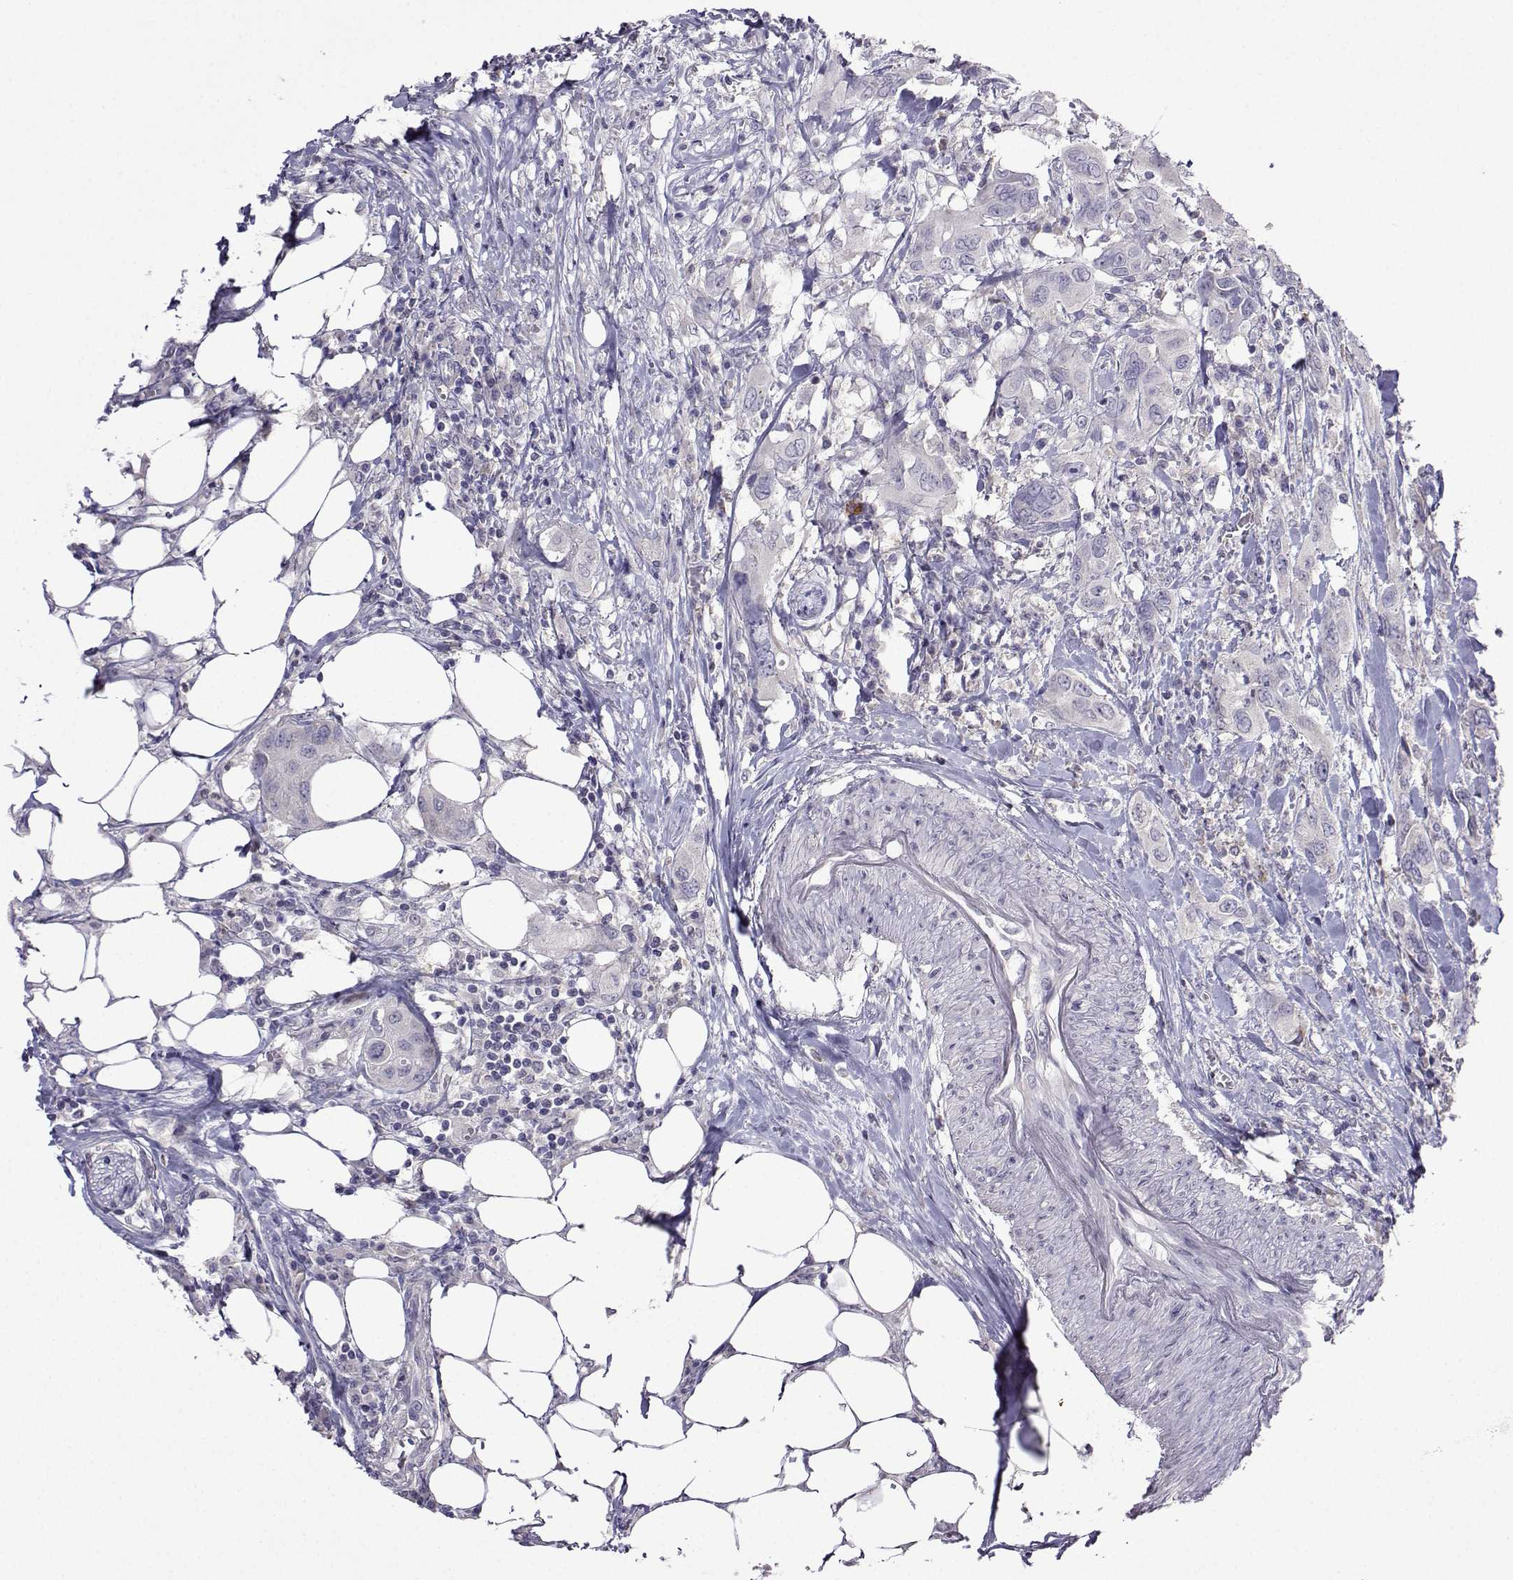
{"staining": {"intensity": "negative", "quantity": "none", "location": "none"}, "tissue": "urothelial cancer", "cell_type": "Tumor cells", "image_type": "cancer", "snomed": [{"axis": "morphology", "description": "Urothelial carcinoma, NOS"}, {"axis": "morphology", "description": "Urothelial carcinoma, High grade"}, {"axis": "topography", "description": "Urinary bladder"}], "caption": "Tumor cells are negative for brown protein staining in transitional cell carcinoma.", "gene": "FCAMR", "patient": {"sex": "male", "age": 63}}